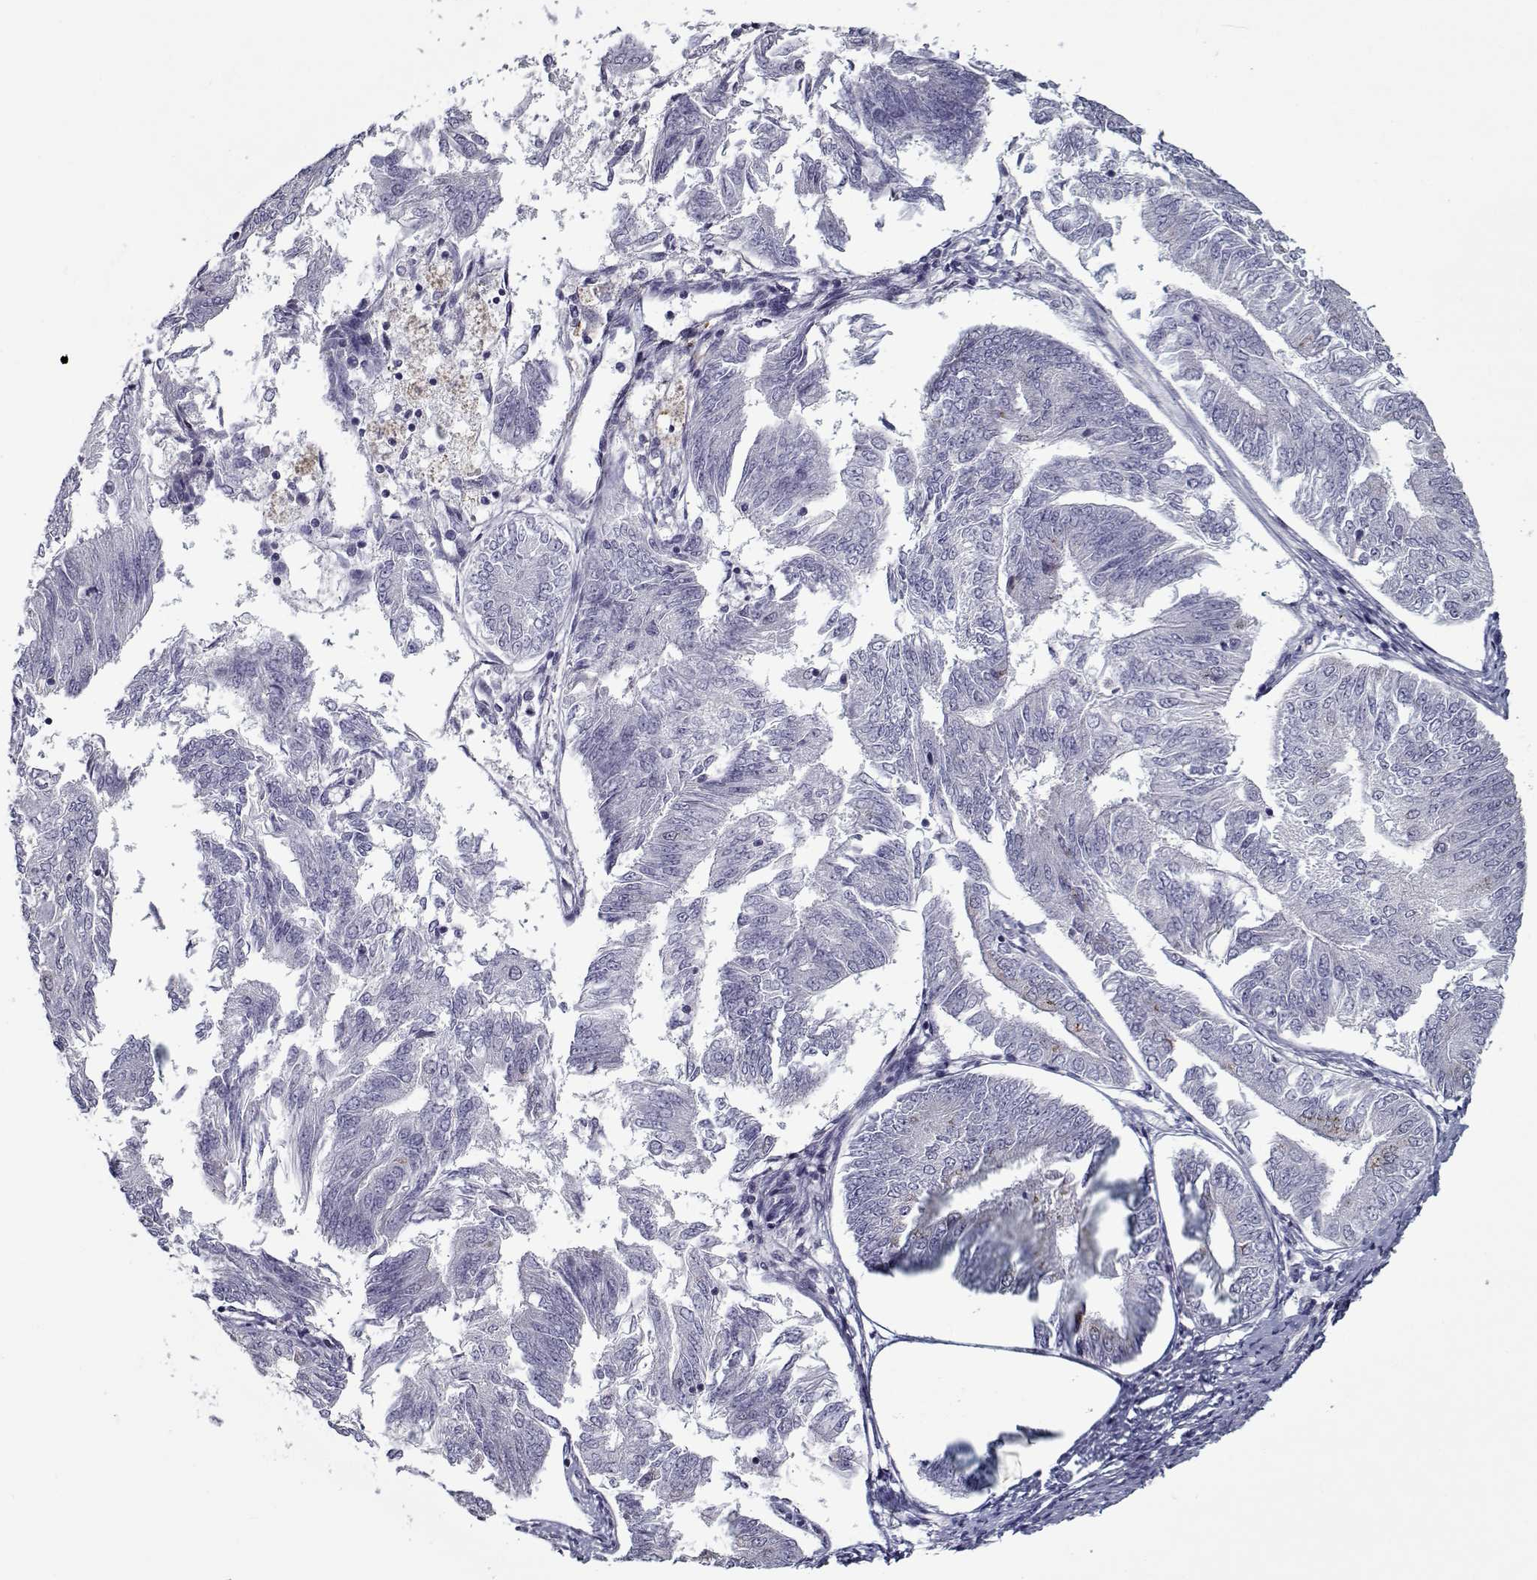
{"staining": {"intensity": "negative", "quantity": "none", "location": "none"}, "tissue": "endometrial cancer", "cell_type": "Tumor cells", "image_type": "cancer", "snomed": [{"axis": "morphology", "description": "Adenocarcinoma, NOS"}, {"axis": "topography", "description": "Endometrium"}], "caption": "An image of endometrial cancer stained for a protein displays no brown staining in tumor cells.", "gene": "SEC16B", "patient": {"sex": "female", "age": 58}}